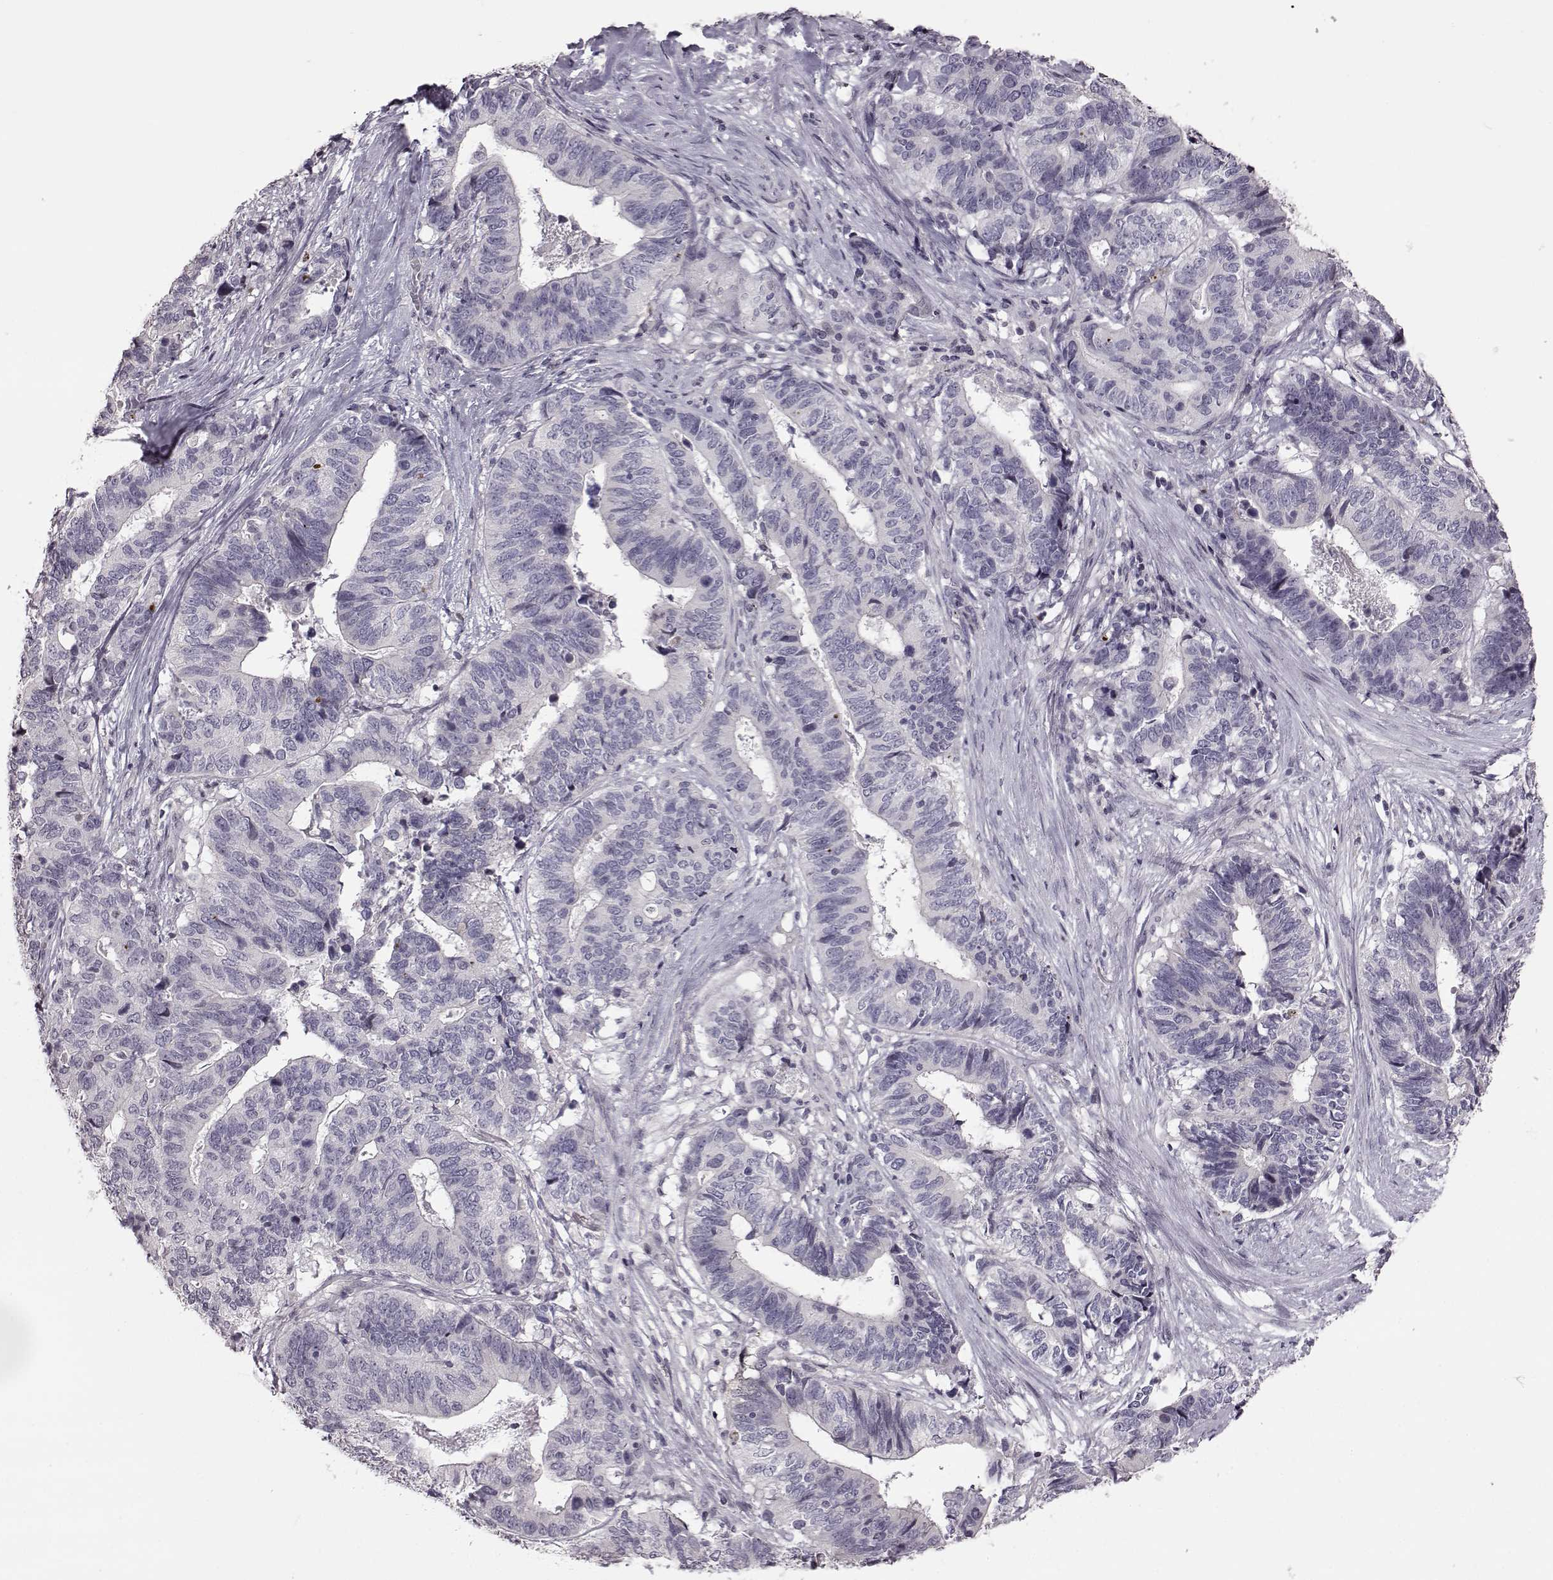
{"staining": {"intensity": "negative", "quantity": "none", "location": "none"}, "tissue": "stomach cancer", "cell_type": "Tumor cells", "image_type": "cancer", "snomed": [{"axis": "morphology", "description": "Adenocarcinoma, NOS"}, {"axis": "topography", "description": "Stomach, upper"}], "caption": "DAB (3,3'-diaminobenzidine) immunohistochemical staining of human stomach cancer exhibits no significant positivity in tumor cells.", "gene": "GAL", "patient": {"sex": "female", "age": 67}}